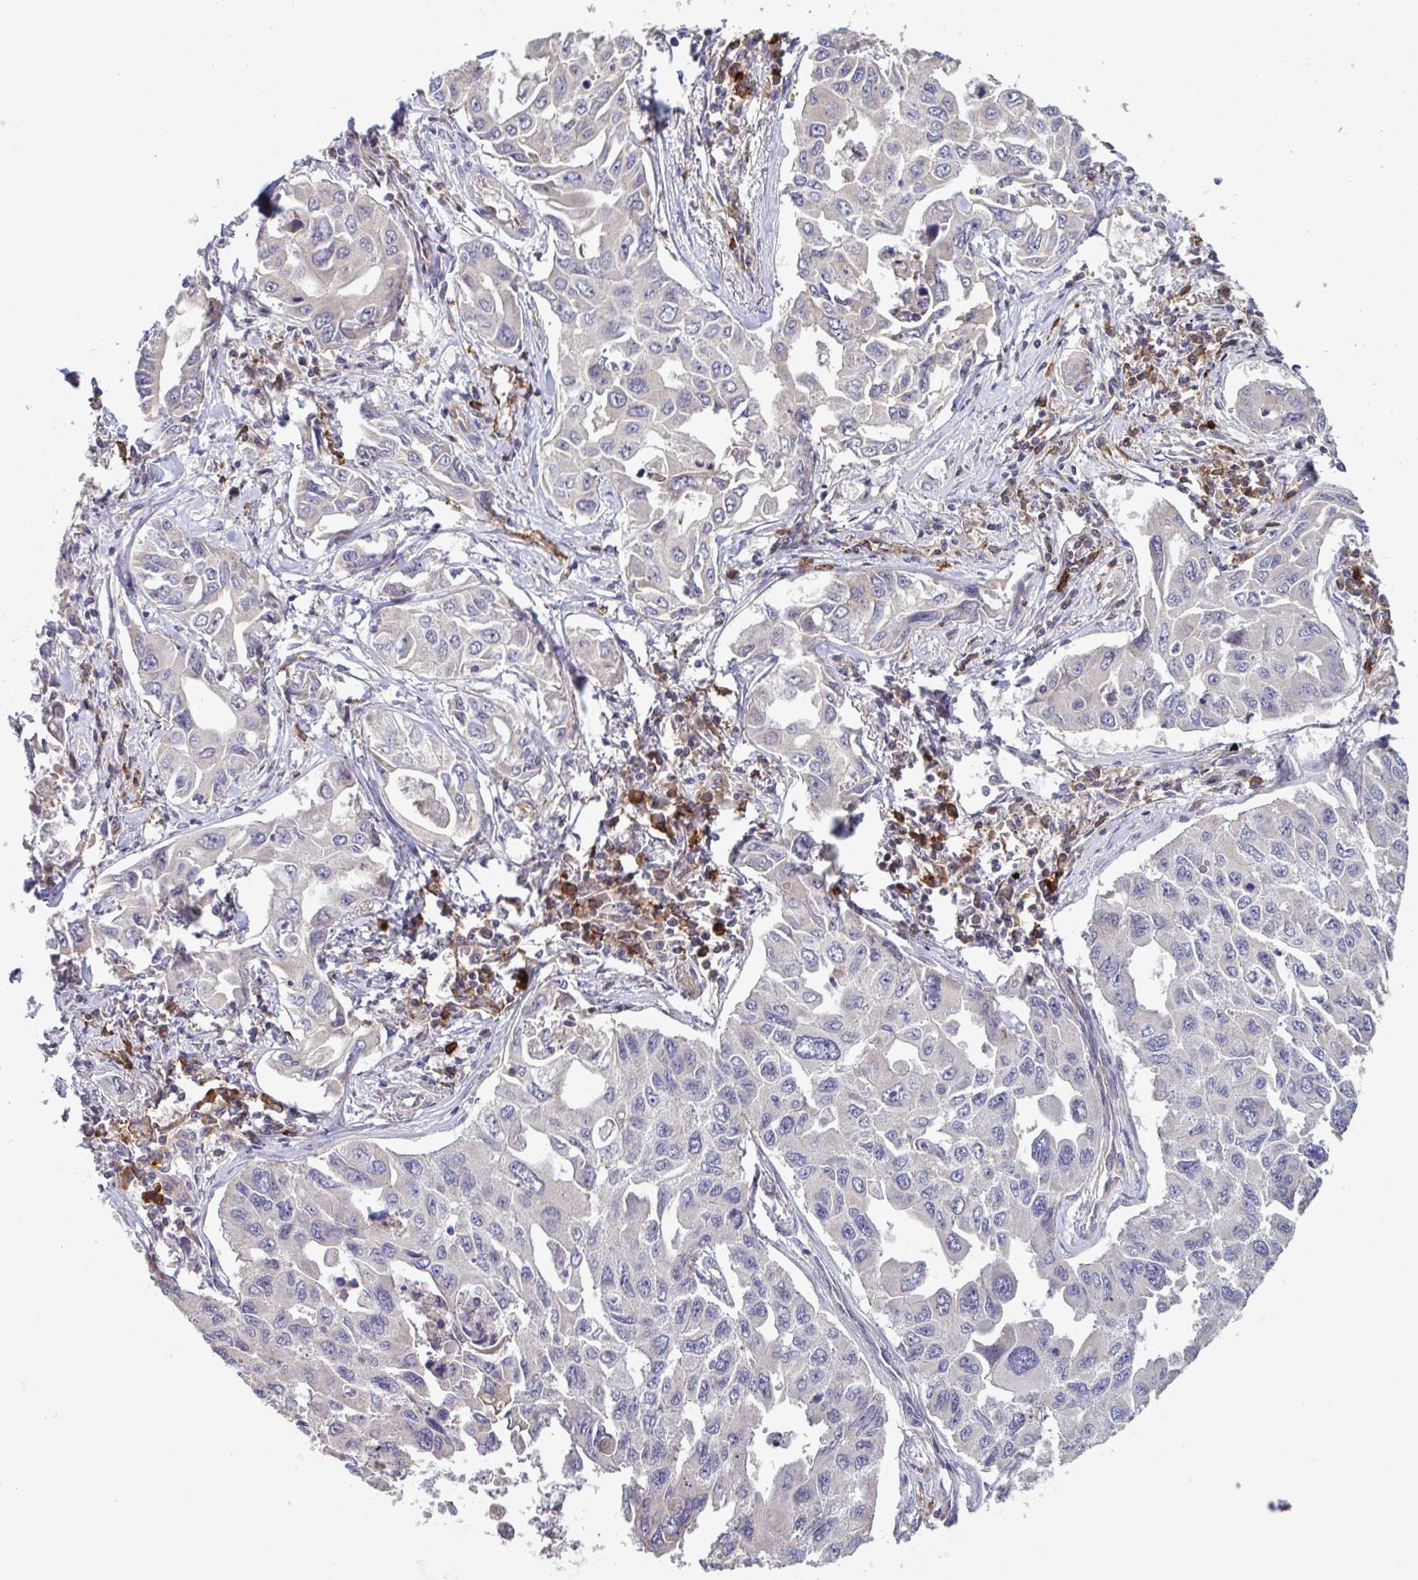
{"staining": {"intensity": "negative", "quantity": "none", "location": "none"}, "tissue": "lung cancer", "cell_type": "Tumor cells", "image_type": "cancer", "snomed": [{"axis": "morphology", "description": "Adenocarcinoma, NOS"}, {"axis": "topography", "description": "Lung"}], "caption": "High magnification brightfield microscopy of lung cancer stained with DAB (brown) and counterstained with hematoxylin (blue): tumor cells show no significant staining.", "gene": "CD1E", "patient": {"sex": "male", "age": 64}}